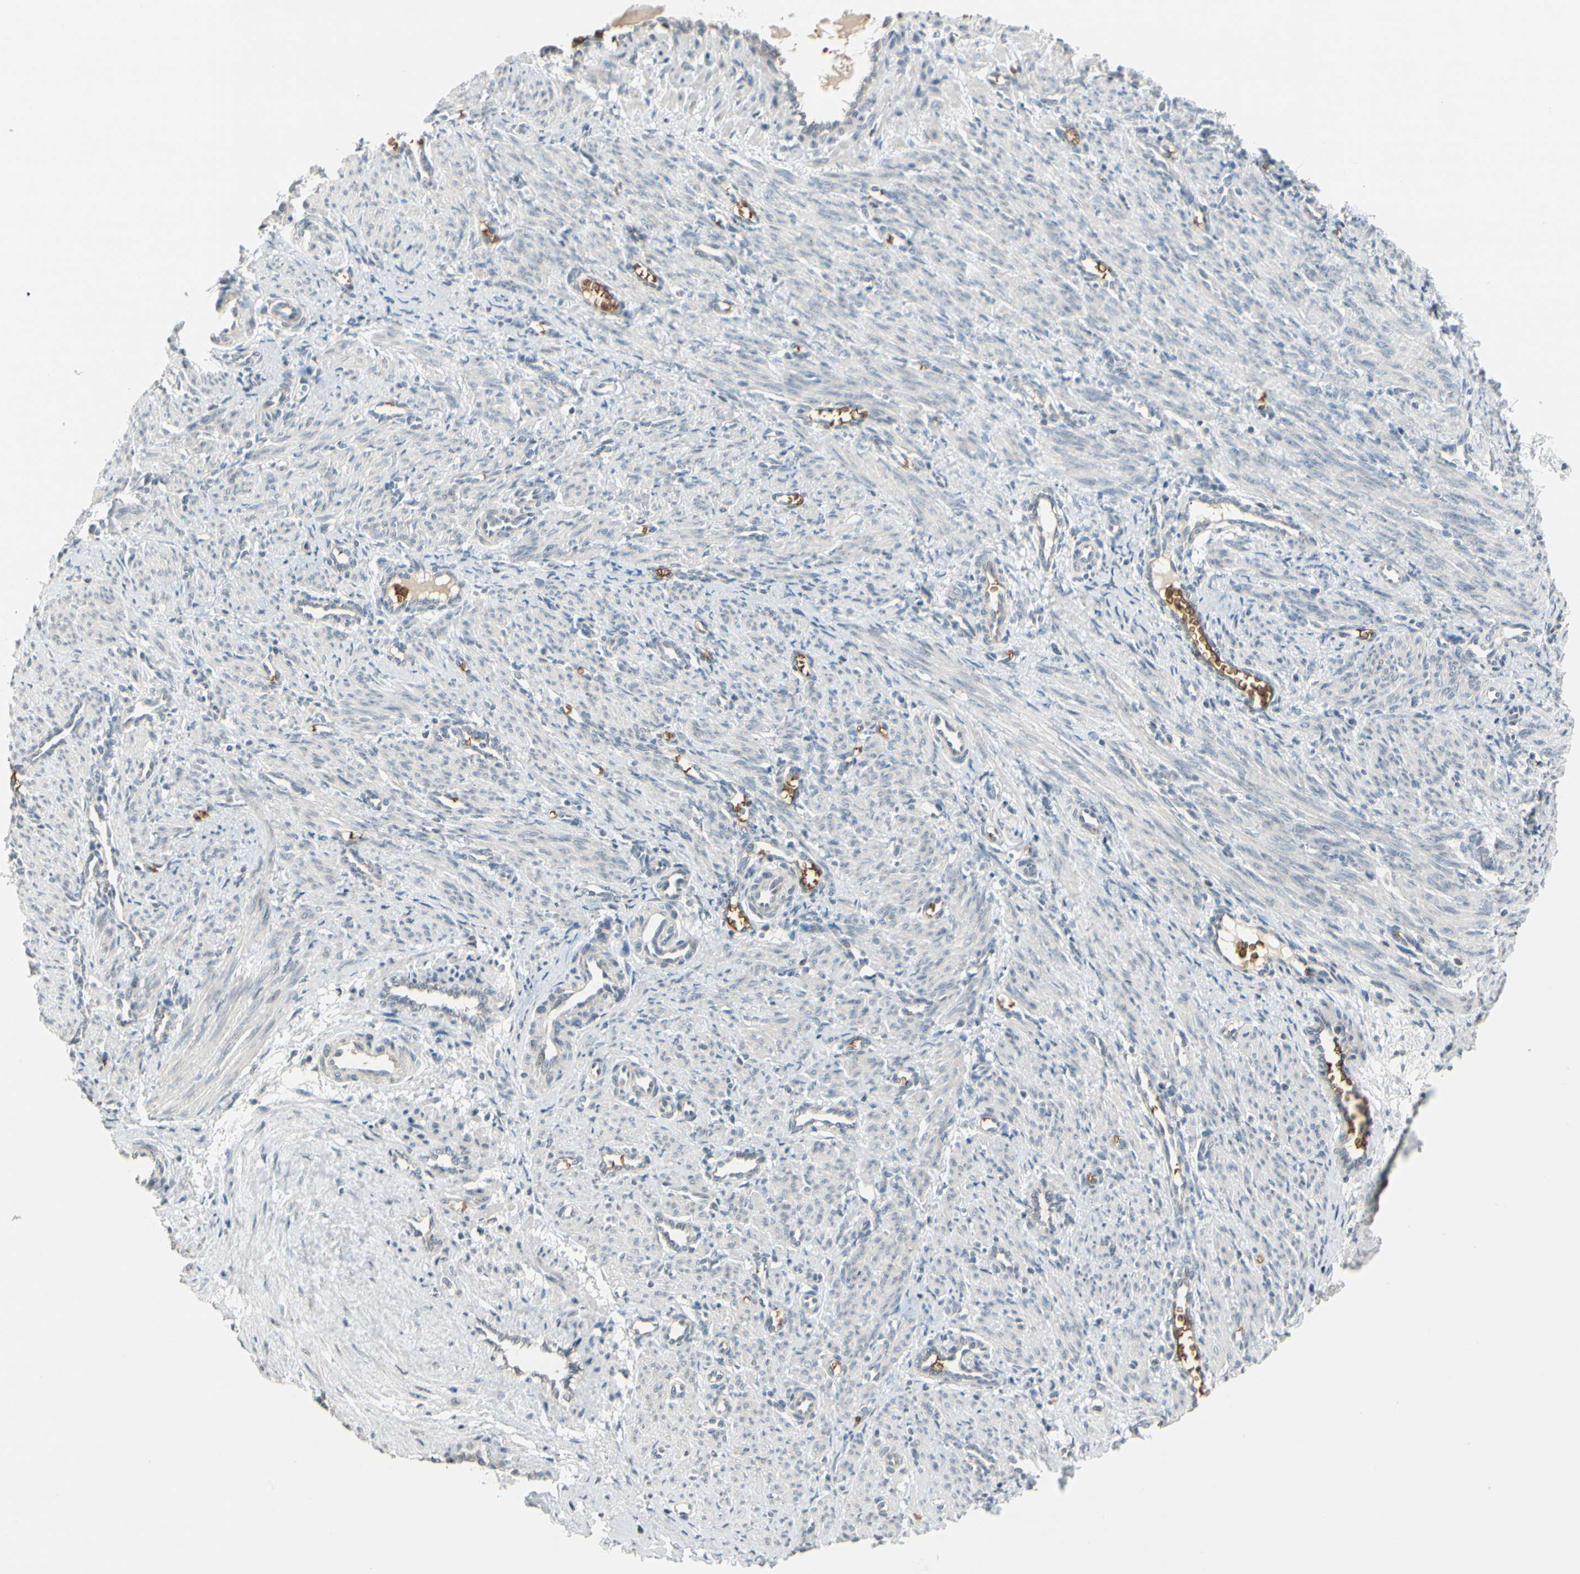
{"staining": {"intensity": "weak", "quantity": "<25%", "location": "cytoplasmic/membranous"}, "tissue": "smooth muscle", "cell_type": "Smooth muscle cells", "image_type": "normal", "snomed": [{"axis": "morphology", "description": "Normal tissue, NOS"}, {"axis": "topography", "description": "Endometrium"}], "caption": "This is a photomicrograph of immunohistochemistry (IHC) staining of unremarkable smooth muscle, which shows no positivity in smooth muscle cells. (DAB (3,3'-diaminobenzidine) immunohistochemistry (IHC) visualized using brightfield microscopy, high magnification).", "gene": "GYPC", "patient": {"sex": "female", "age": 33}}